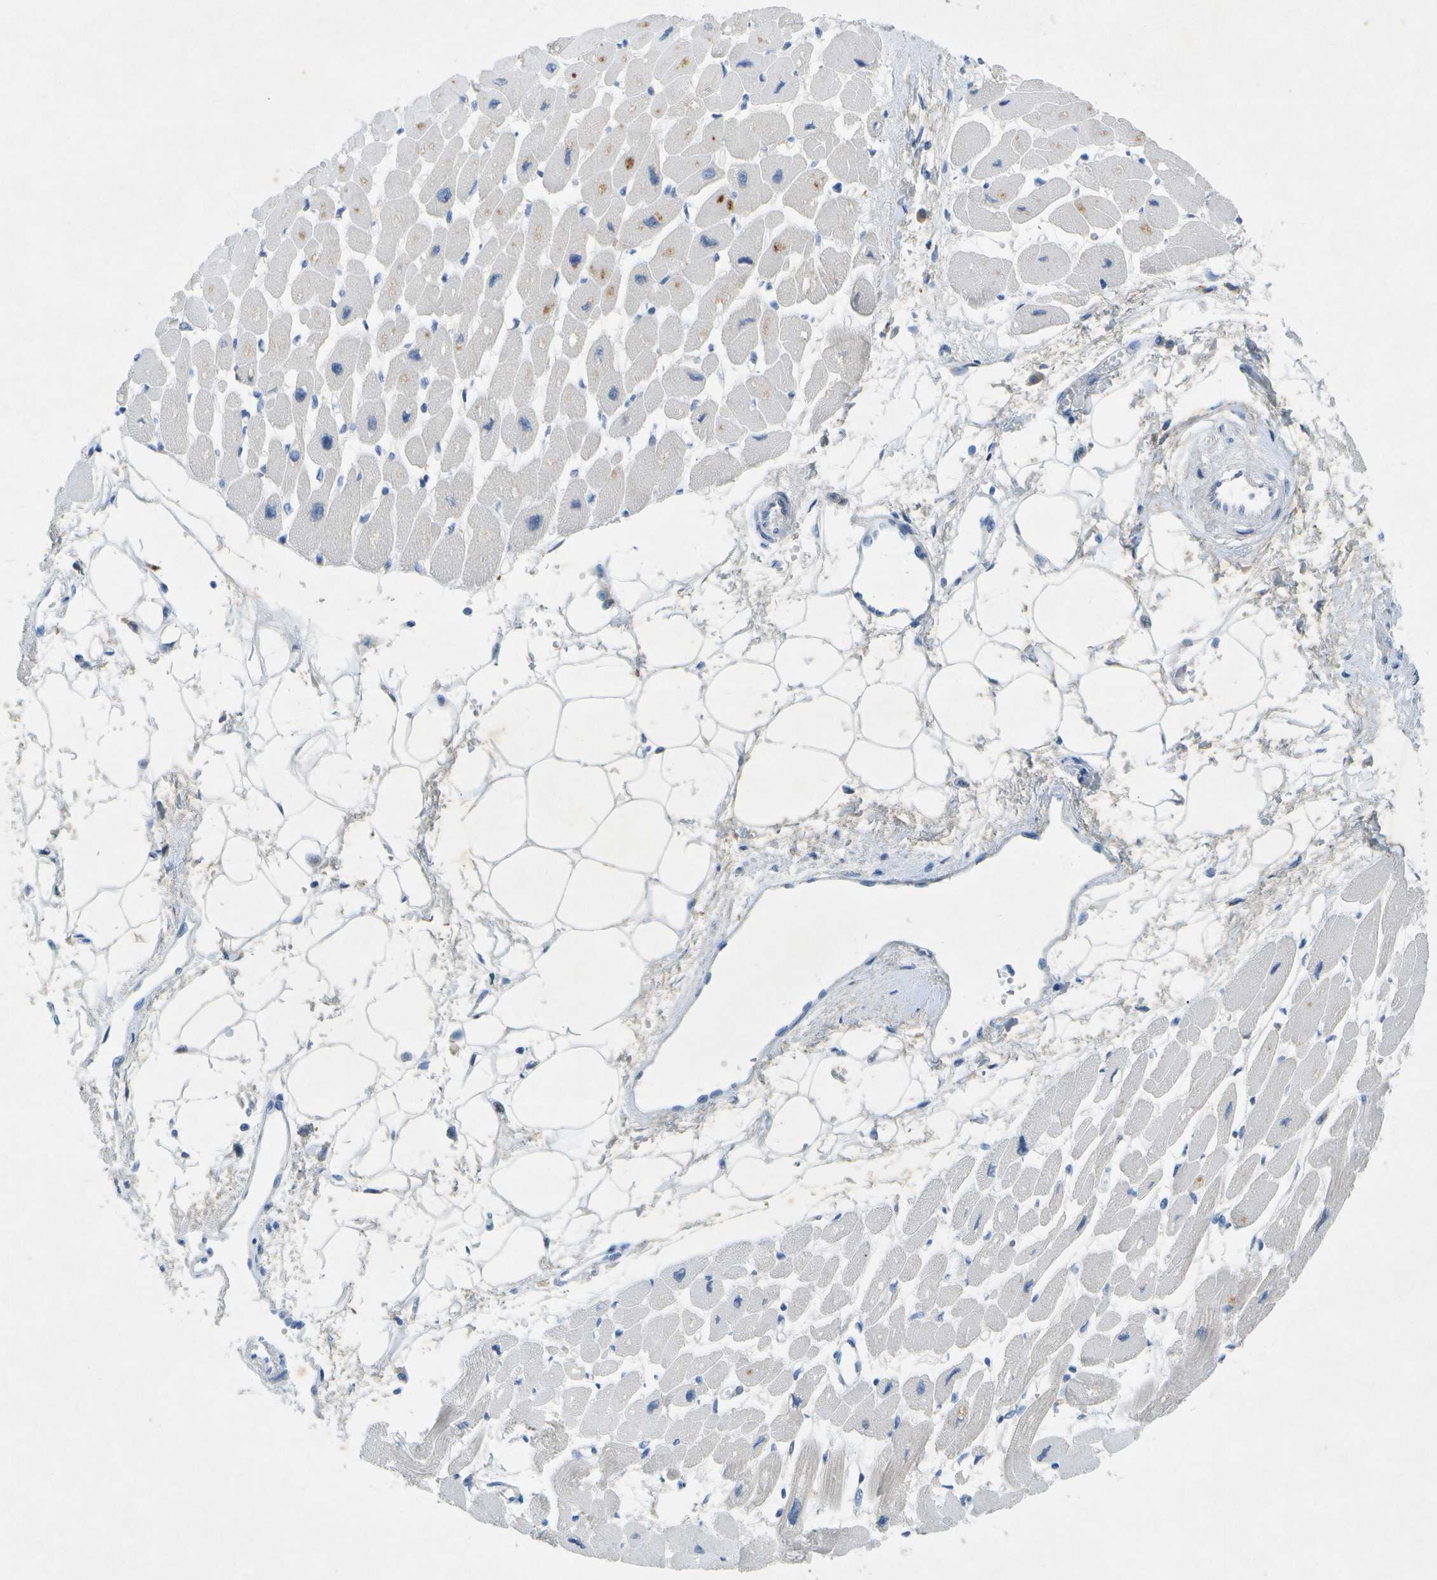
{"staining": {"intensity": "weak", "quantity": "<25%", "location": "cytoplasmic/membranous"}, "tissue": "heart muscle", "cell_type": "Cardiomyocytes", "image_type": "normal", "snomed": [{"axis": "morphology", "description": "Normal tissue, NOS"}, {"axis": "topography", "description": "Heart"}], "caption": "Protein analysis of unremarkable heart muscle exhibits no significant staining in cardiomyocytes.", "gene": "WNK2", "patient": {"sex": "female", "age": 54}}